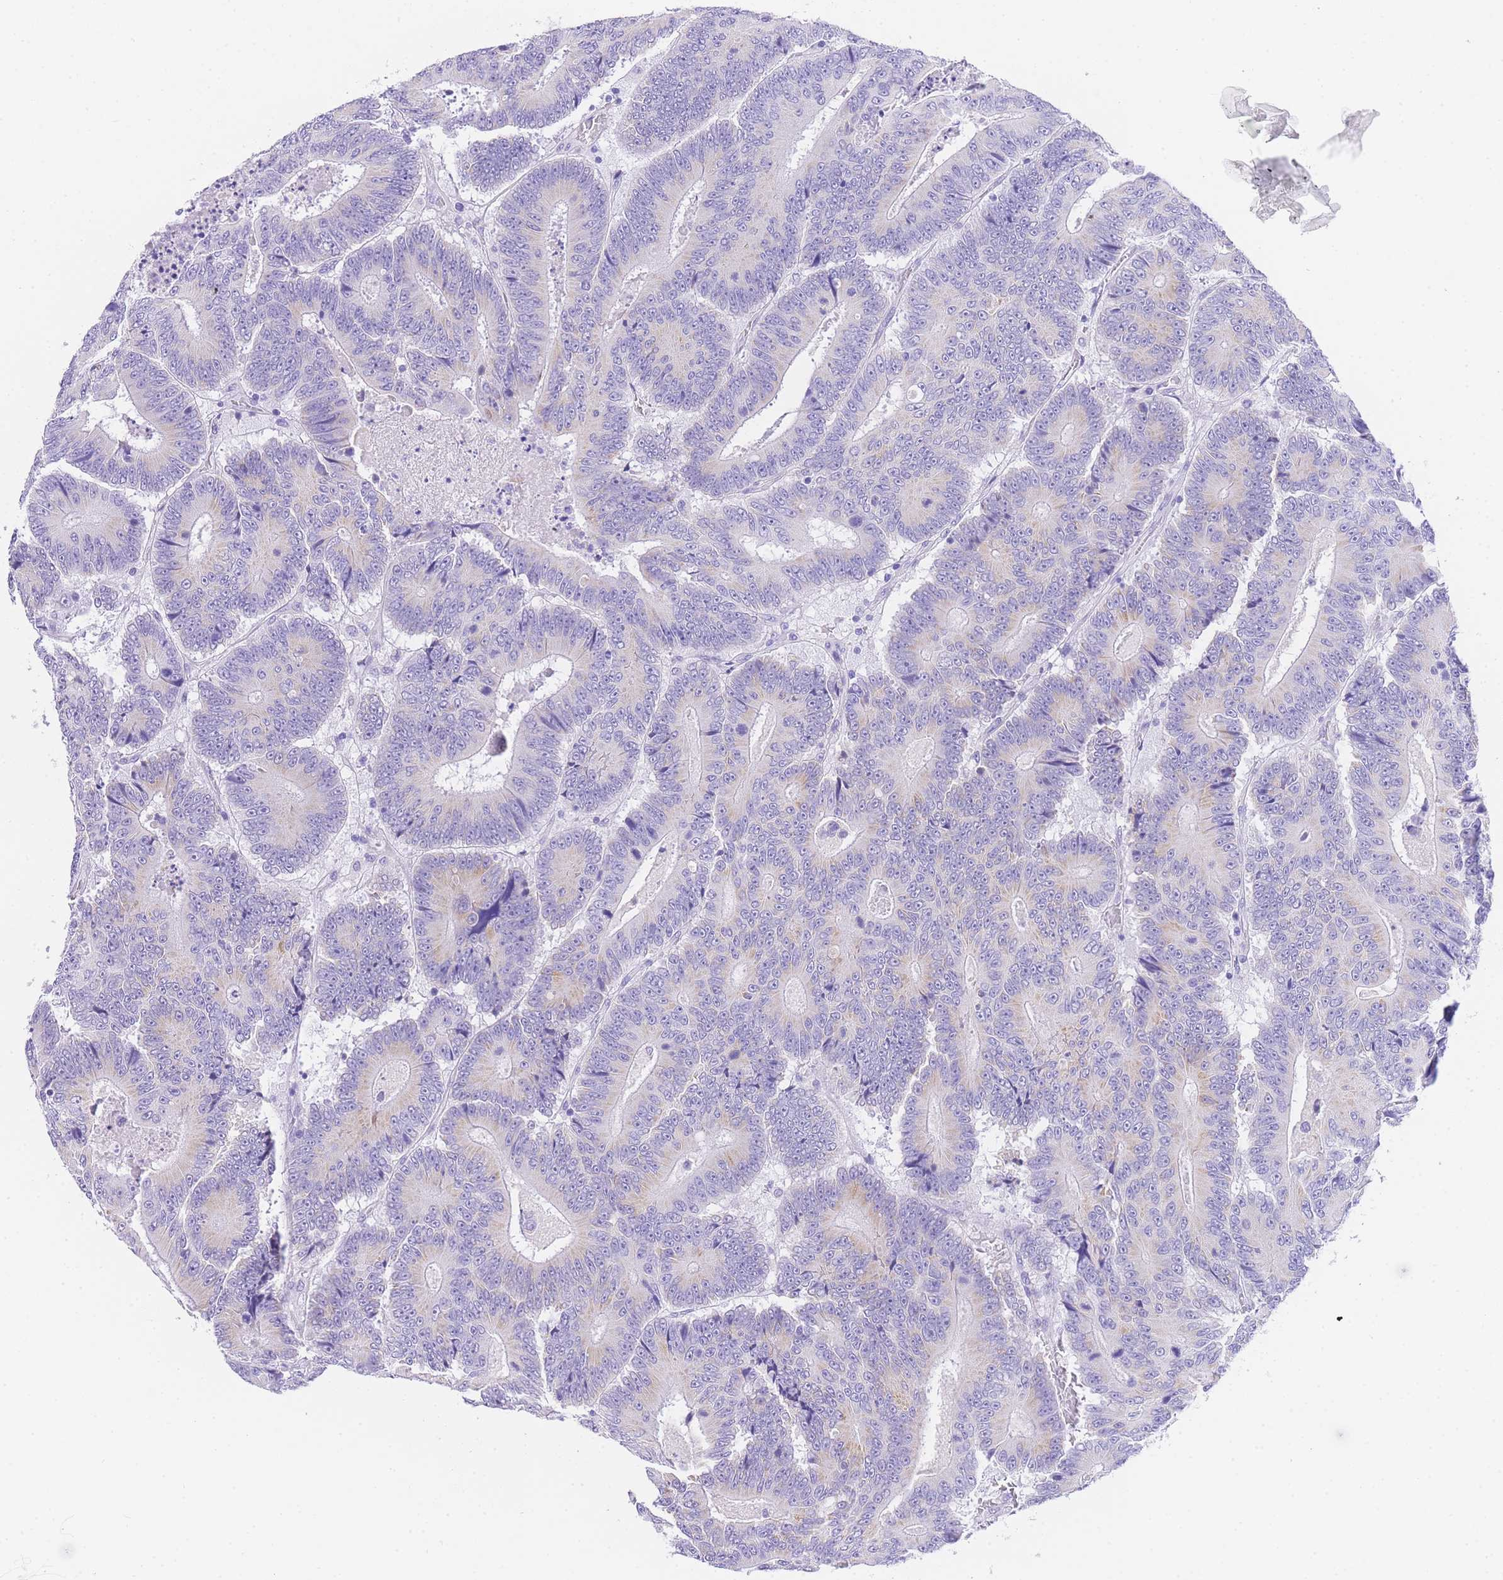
{"staining": {"intensity": "negative", "quantity": "none", "location": "none"}, "tissue": "colorectal cancer", "cell_type": "Tumor cells", "image_type": "cancer", "snomed": [{"axis": "morphology", "description": "Adenocarcinoma, NOS"}, {"axis": "topography", "description": "Colon"}], "caption": "This is an immunohistochemistry (IHC) micrograph of colorectal adenocarcinoma. There is no staining in tumor cells.", "gene": "NKD2", "patient": {"sex": "male", "age": 83}}